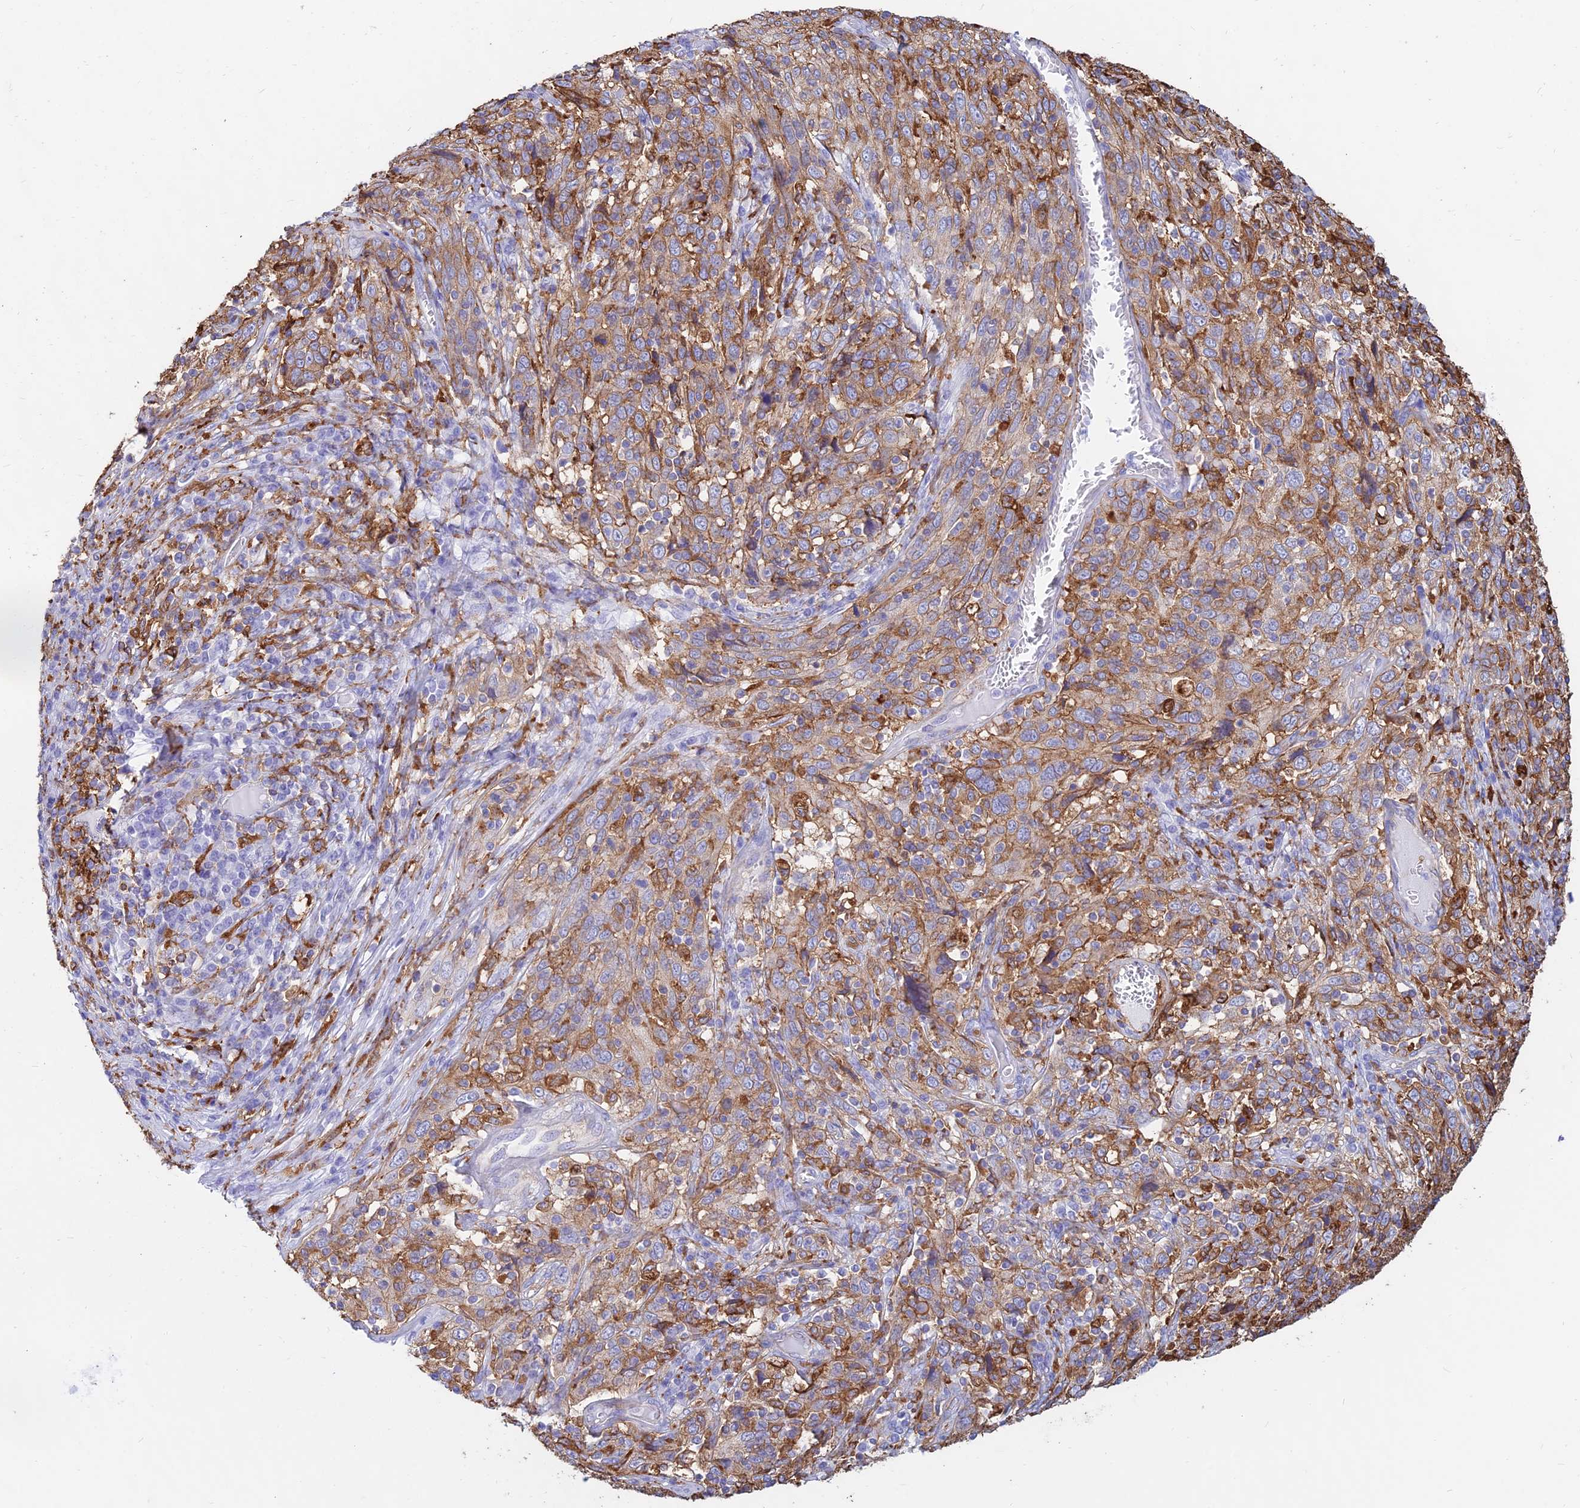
{"staining": {"intensity": "moderate", "quantity": ">75%", "location": "cytoplasmic/membranous"}, "tissue": "cervical cancer", "cell_type": "Tumor cells", "image_type": "cancer", "snomed": [{"axis": "morphology", "description": "Squamous cell carcinoma, NOS"}, {"axis": "topography", "description": "Cervix"}], "caption": "This image exhibits immunohistochemistry staining of cervical squamous cell carcinoma, with medium moderate cytoplasmic/membranous positivity in approximately >75% of tumor cells.", "gene": "HLA-DRB1", "patient": {"sex": "female", "age": 46}}